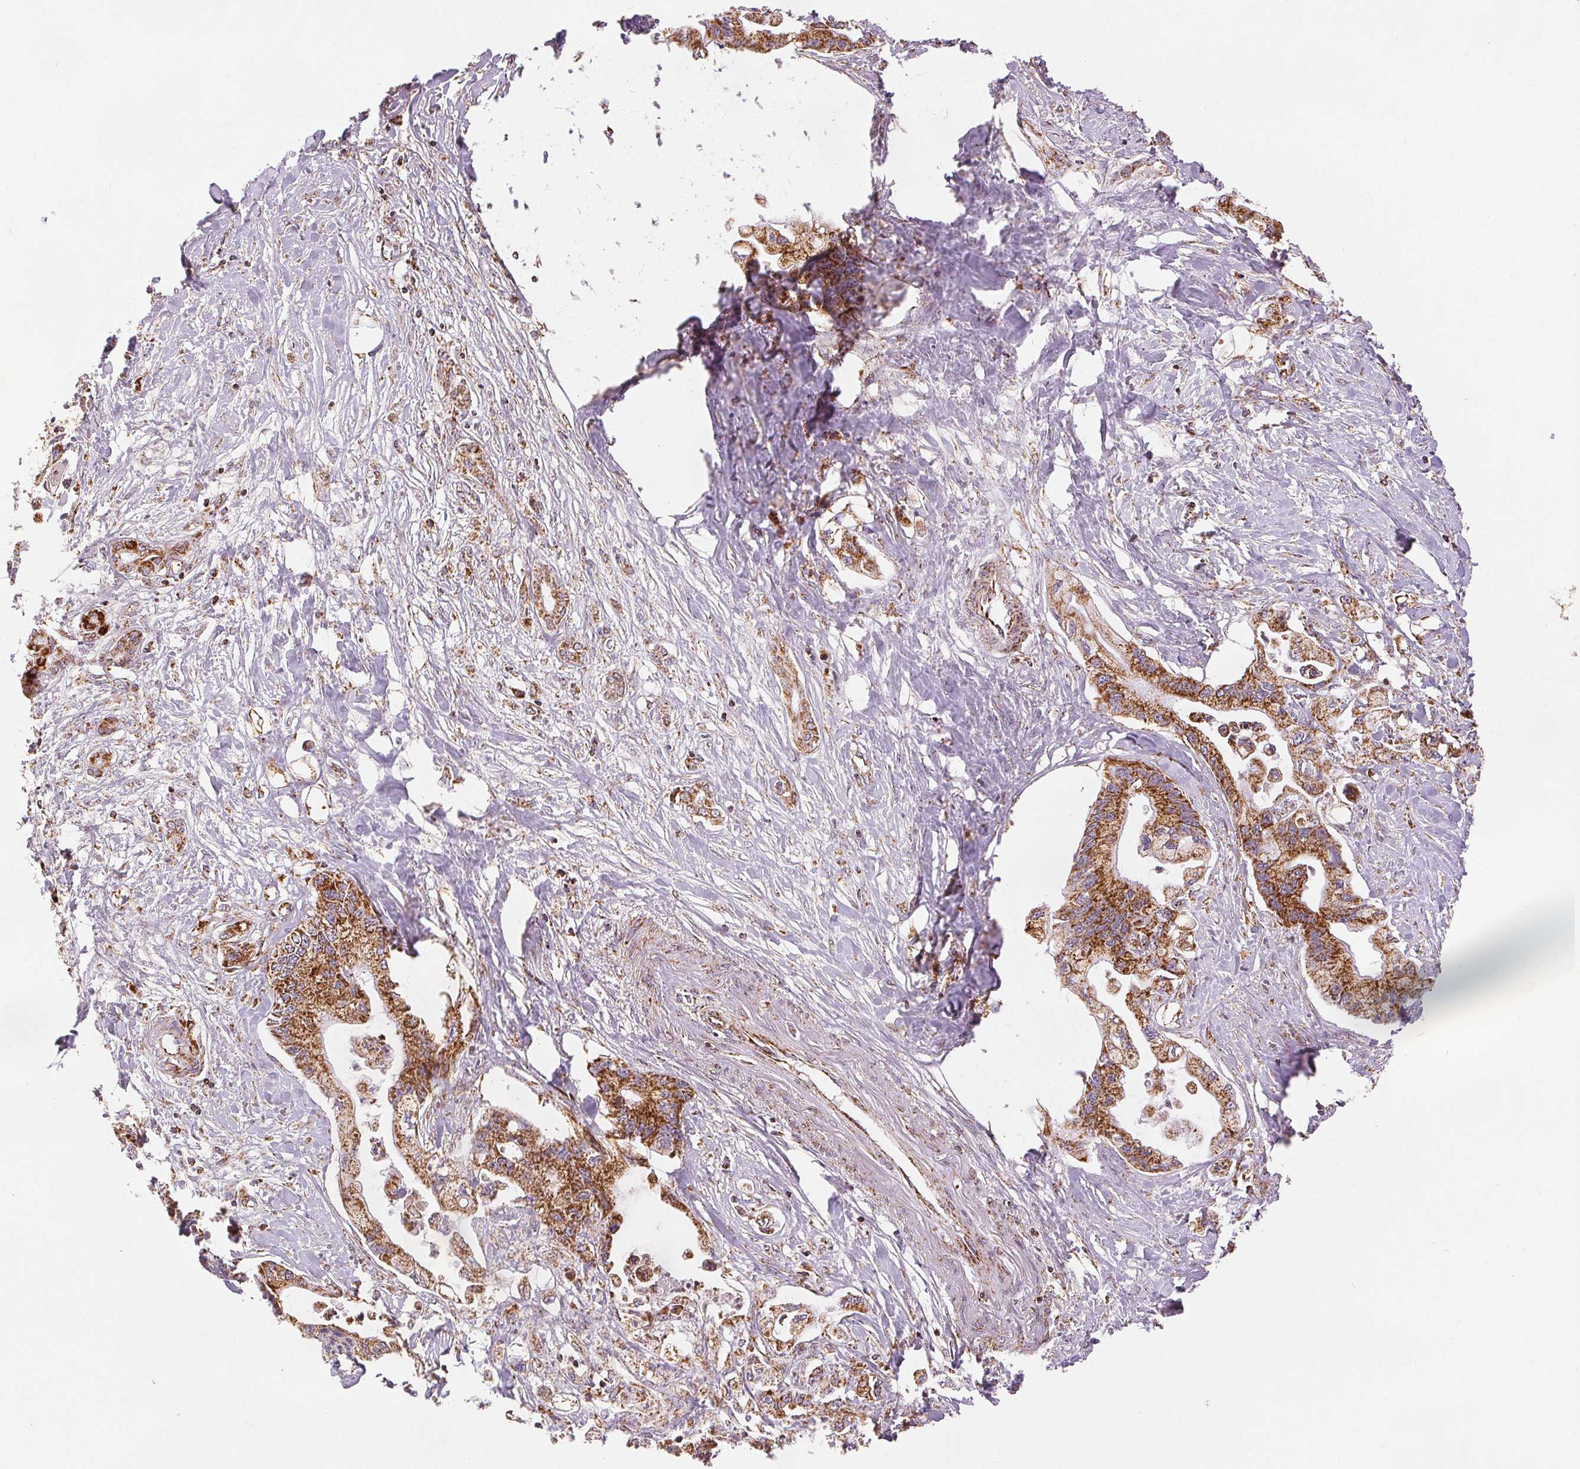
{"staining": {"intensity": "strong", "quantity": ">75%", "location": "cytoplasmic/membranous"}, "tissue": "pancreatic cancer", "cell_type": "Tumor cells", "image_type": "cancer", "snomed": [{"axis": "morphology", "description": "Adenocarcinoma, NOS"}, {"axis": "topography", "description": "Pancreas"}], "caption": "Adenocarcinoma (pancreatic) stained with IHC displays strong cytoplasmic/membranous staining in about >75% of tumor cells. The staining is performed using DAB brown chromogen to label protein expression. The nuclei are counter-stained blue using hematoxylin.", "gene": "SDHB", "patient": {"sex": "male", "age": 61}}